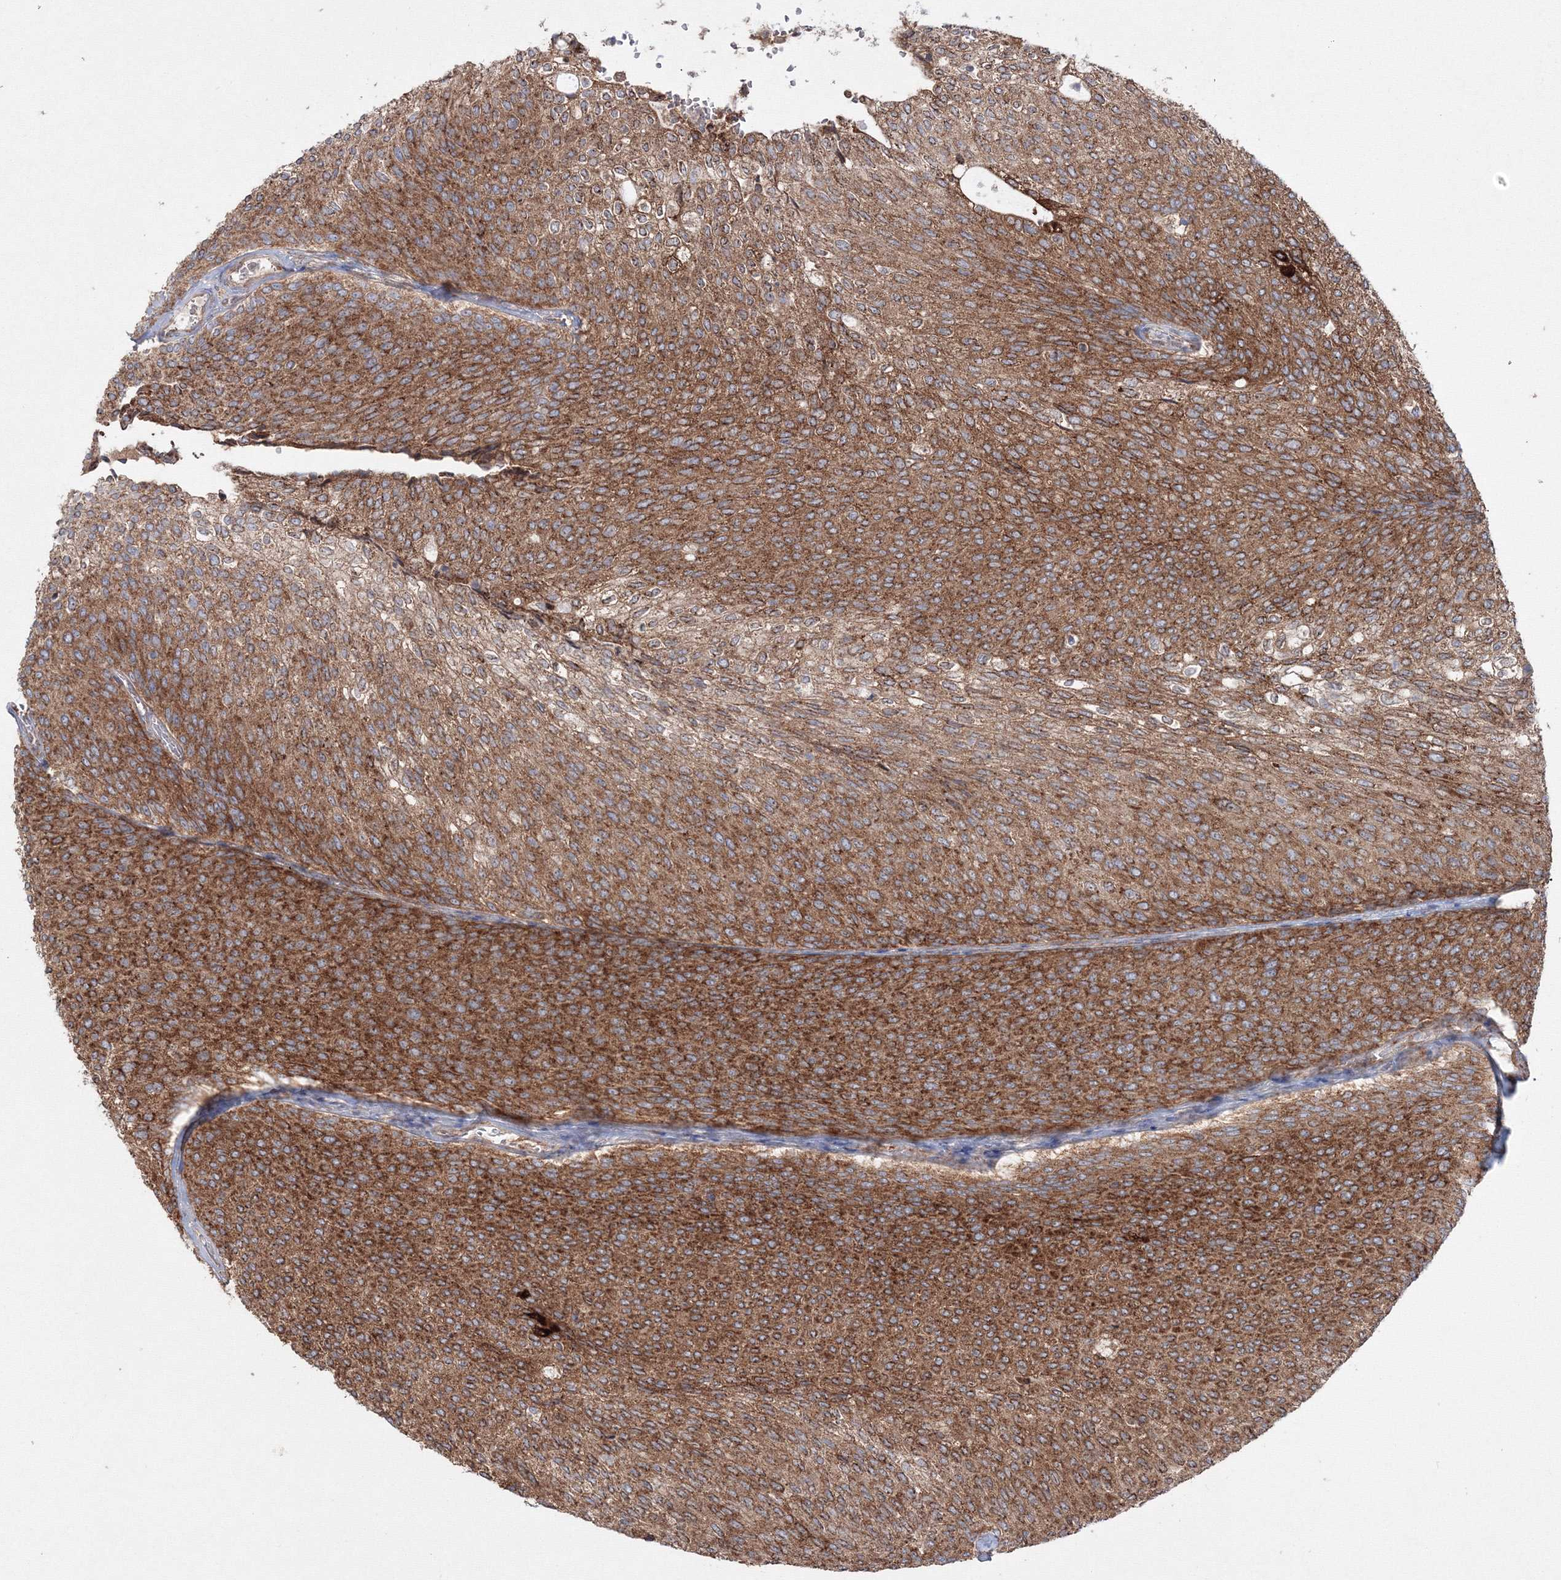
{"staining": {"intensity": "strong", "quantity": ">75%", "location": "cytoplasmic/membranous"}, "tissue": "urothelial cancer", "cell_type": "Tumor cells", "image_type": "cancer", "snomed": [{"axis": "morphology", "description": "Urothelial carcinoma, Low grade"}, {"axis": "topography", "description": "Urinary bladder"}], "caption": "DAB immunohistochemical staining of urothelial cancer displays strong cytoplasmic/membranous protein positivity in about >75% of tumor cells.", "gene": "PEX13", "patient": {"sex": "female", "age": 79}}